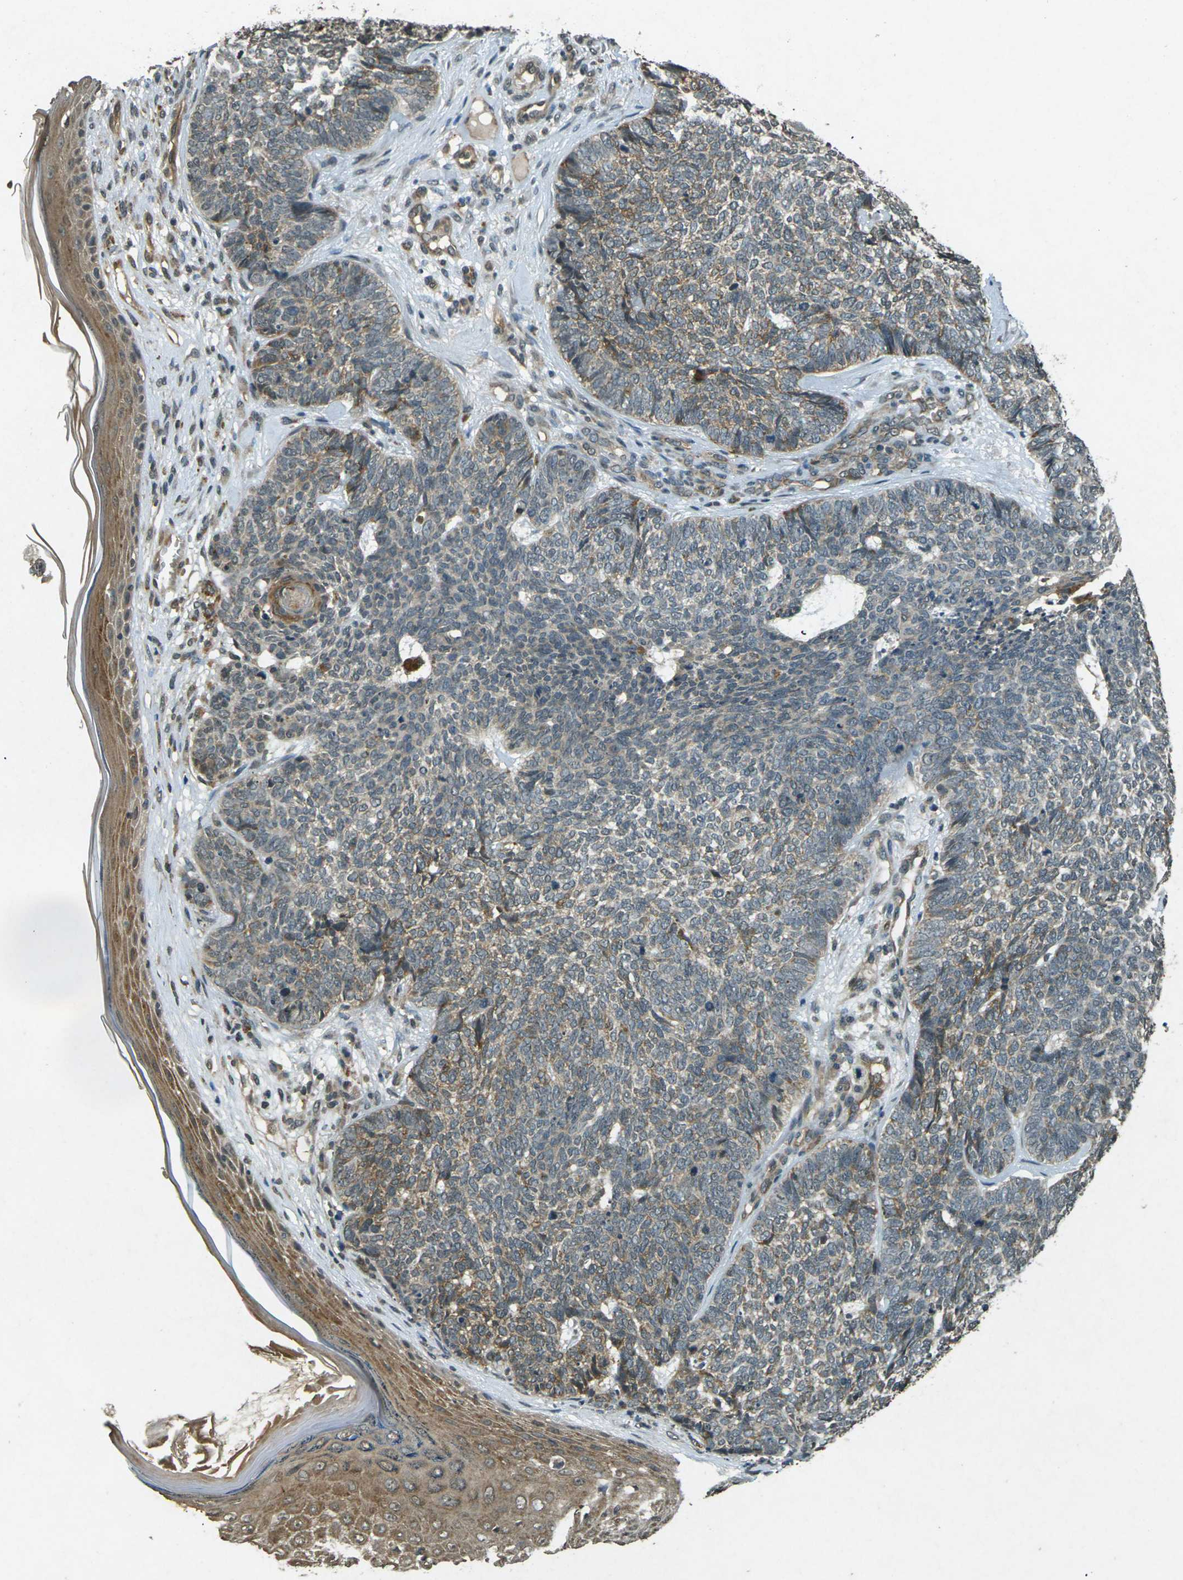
{"staining": {"intensity": "moderate", "quantity": "25%-75%", "location": "cytoplasmic/membranous"}, "tissue": "skin cancer", "cell_type": "Tumor cells", "image_type": "cancer", "snomed": [{"axis": "morphology", "description": "Basal cell carcinoma"}, {"axis": "topography", "description": "Skin"}], "caption": "Skin cancer tissue reveals moderate cytoplasmic/membranous expression in approximately 25%-75% of tumor cells", "gene": "PDE2A", "patient": {"sex": "female", "age": 84}}